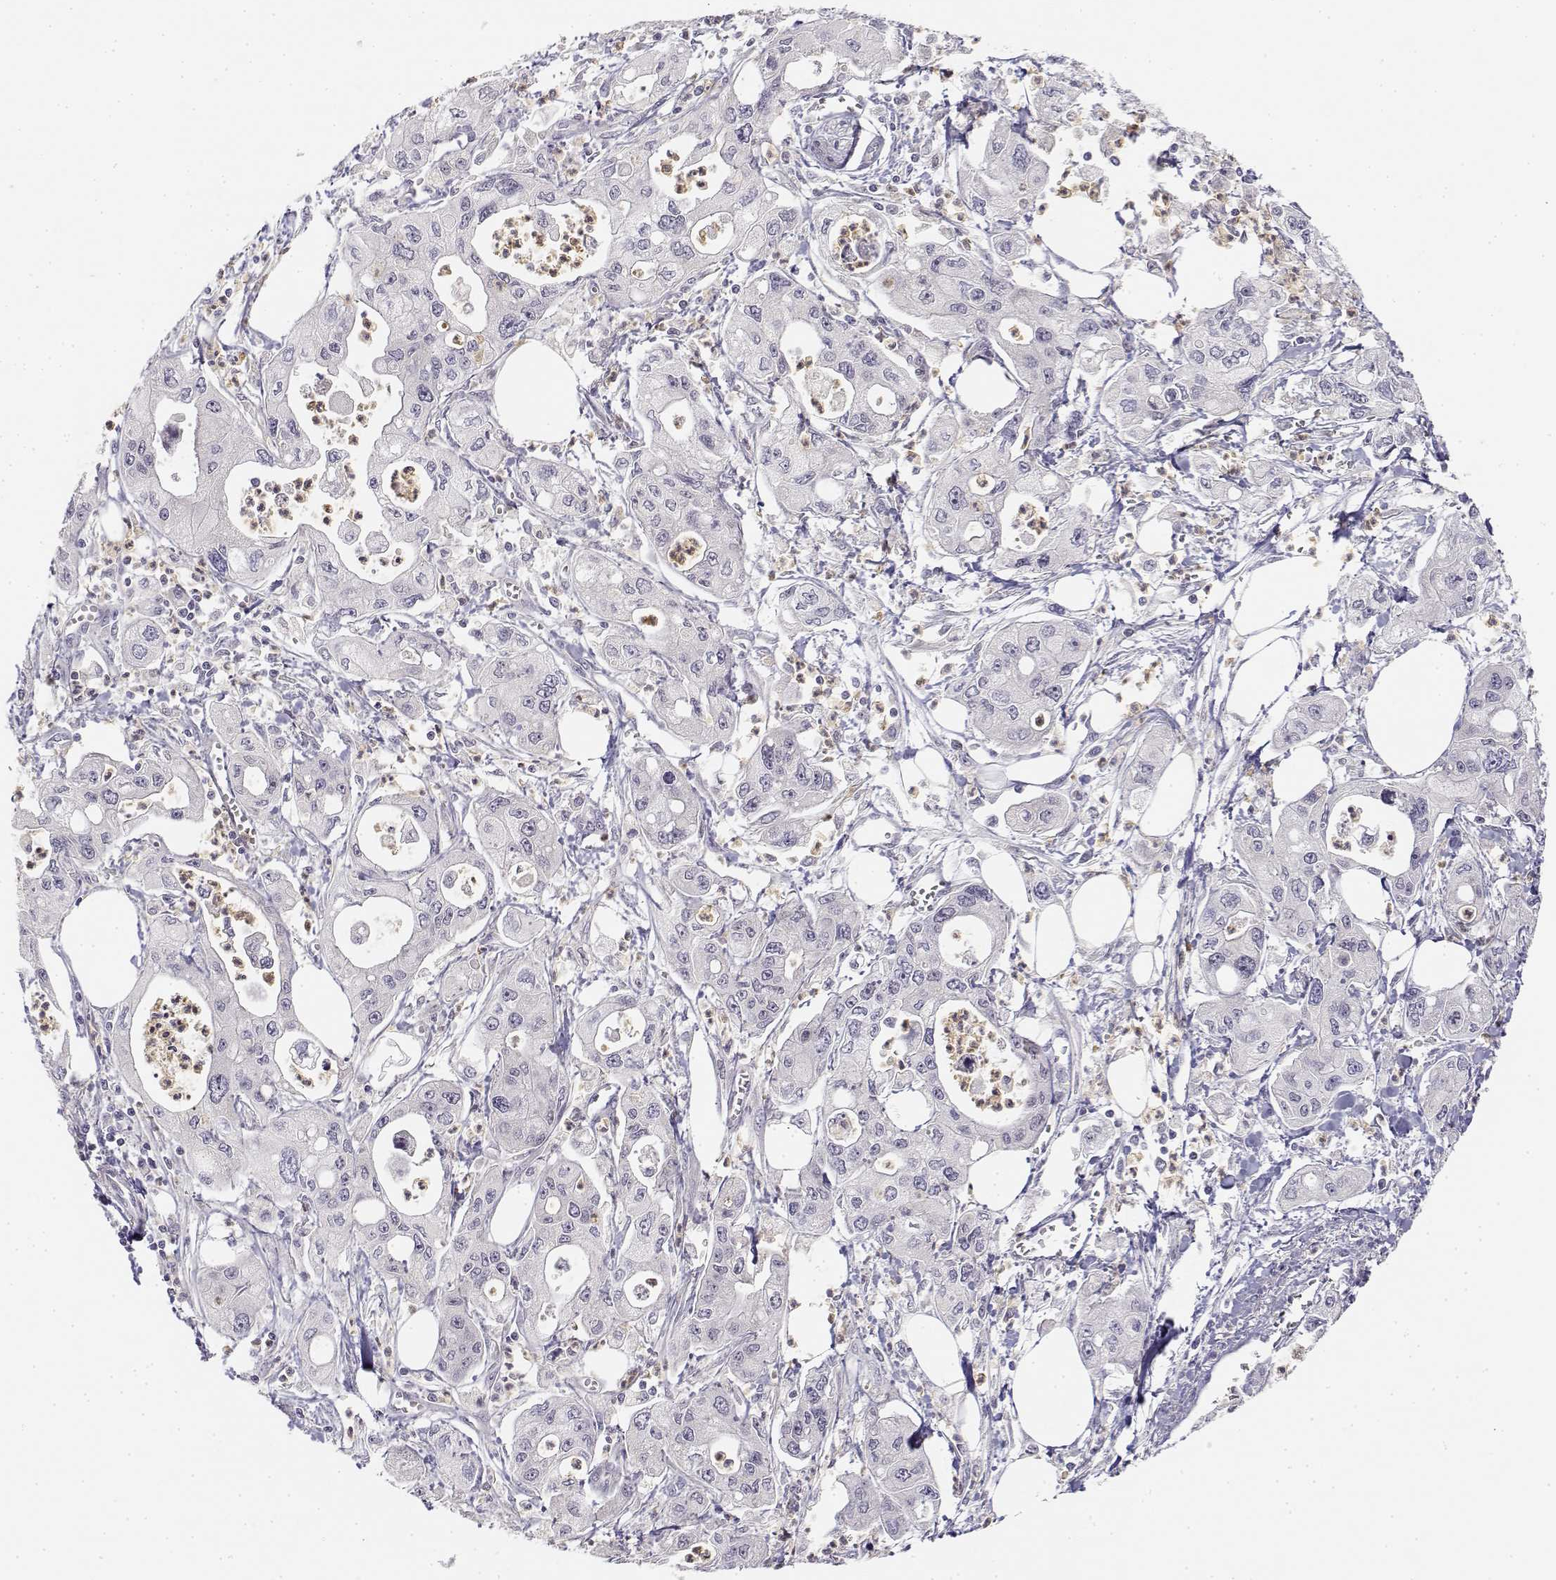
{"staining": {"intensity": "negative", "quantity": "none", "location": "none"}, "tissue": "pancreatic cancer", "cell_type": "Tumor cells", "image_type": "cancer", "snomed": [{"axis": "morphology", "description": "Adenocarcinoma, NOS"}, {"axis": "topography", "description": "Pancreas"}], "caption": "This micrograph is of adenocarcinoma (pancreatic) stained with immunohistochemistry to label a protein in brown with the nuclei are counter-stained blue. There is no staining in tumor cells. (Immunohistochemistry (ihc), brightfield microscopy, high magnification).", "gene": "GLIPR1L2", "patient": {"sex": "male", "age": 70}}